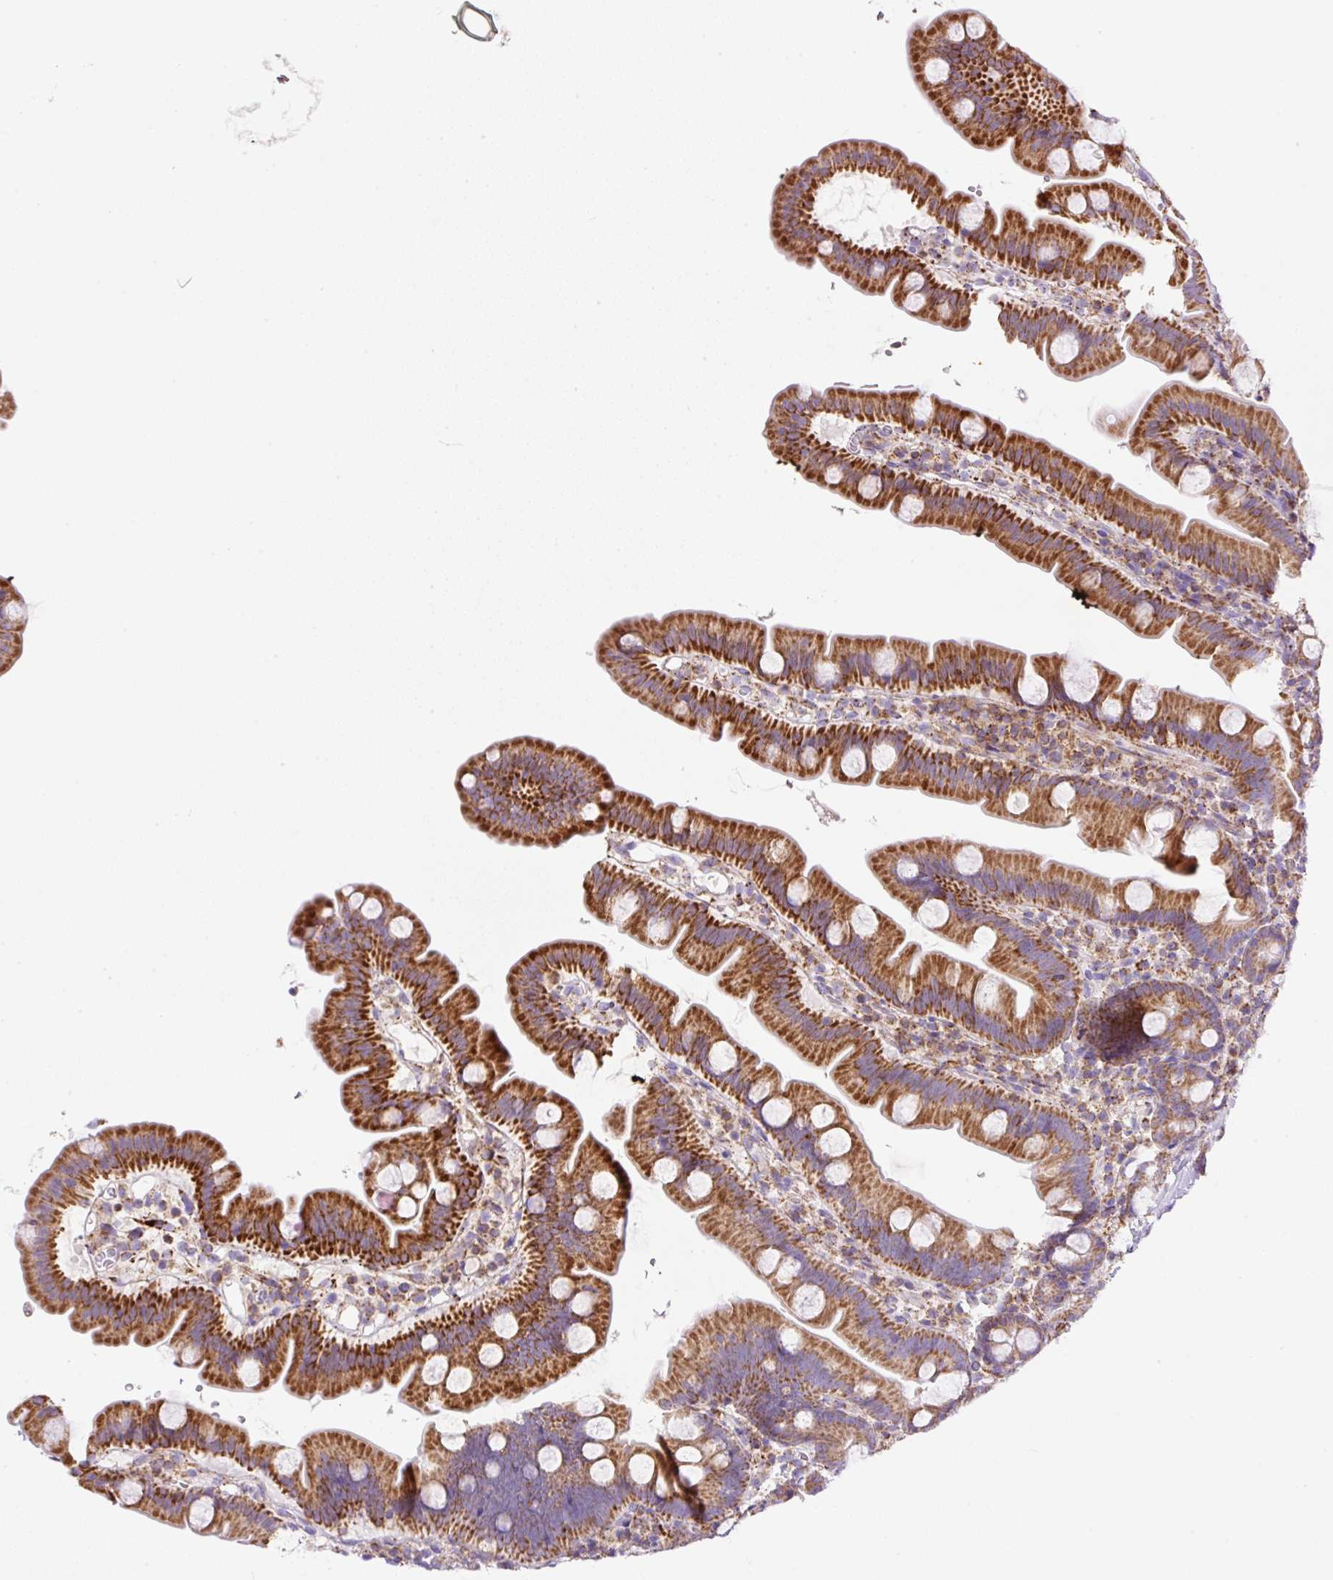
{"staining": {"intensity": "strong", "quantity": ">75%", "location": "cytoplasmic/membranous"}, "tissue": "small intestine", "cell_type": "Glandular cells", "image_type": "normal", "snomed": [{"axis": "morphology", "description": "Normal tissue, NOS"}, {"axis": "topography", "description": "Small intestine"}], "caption": "Human small intestine stained with a brown dye reveals strong cytoplasmic/membranous positive staining in approximately >75% of glandular cells.", "gene": "NF1", "patient": {"sex": "female", "age": 68}}